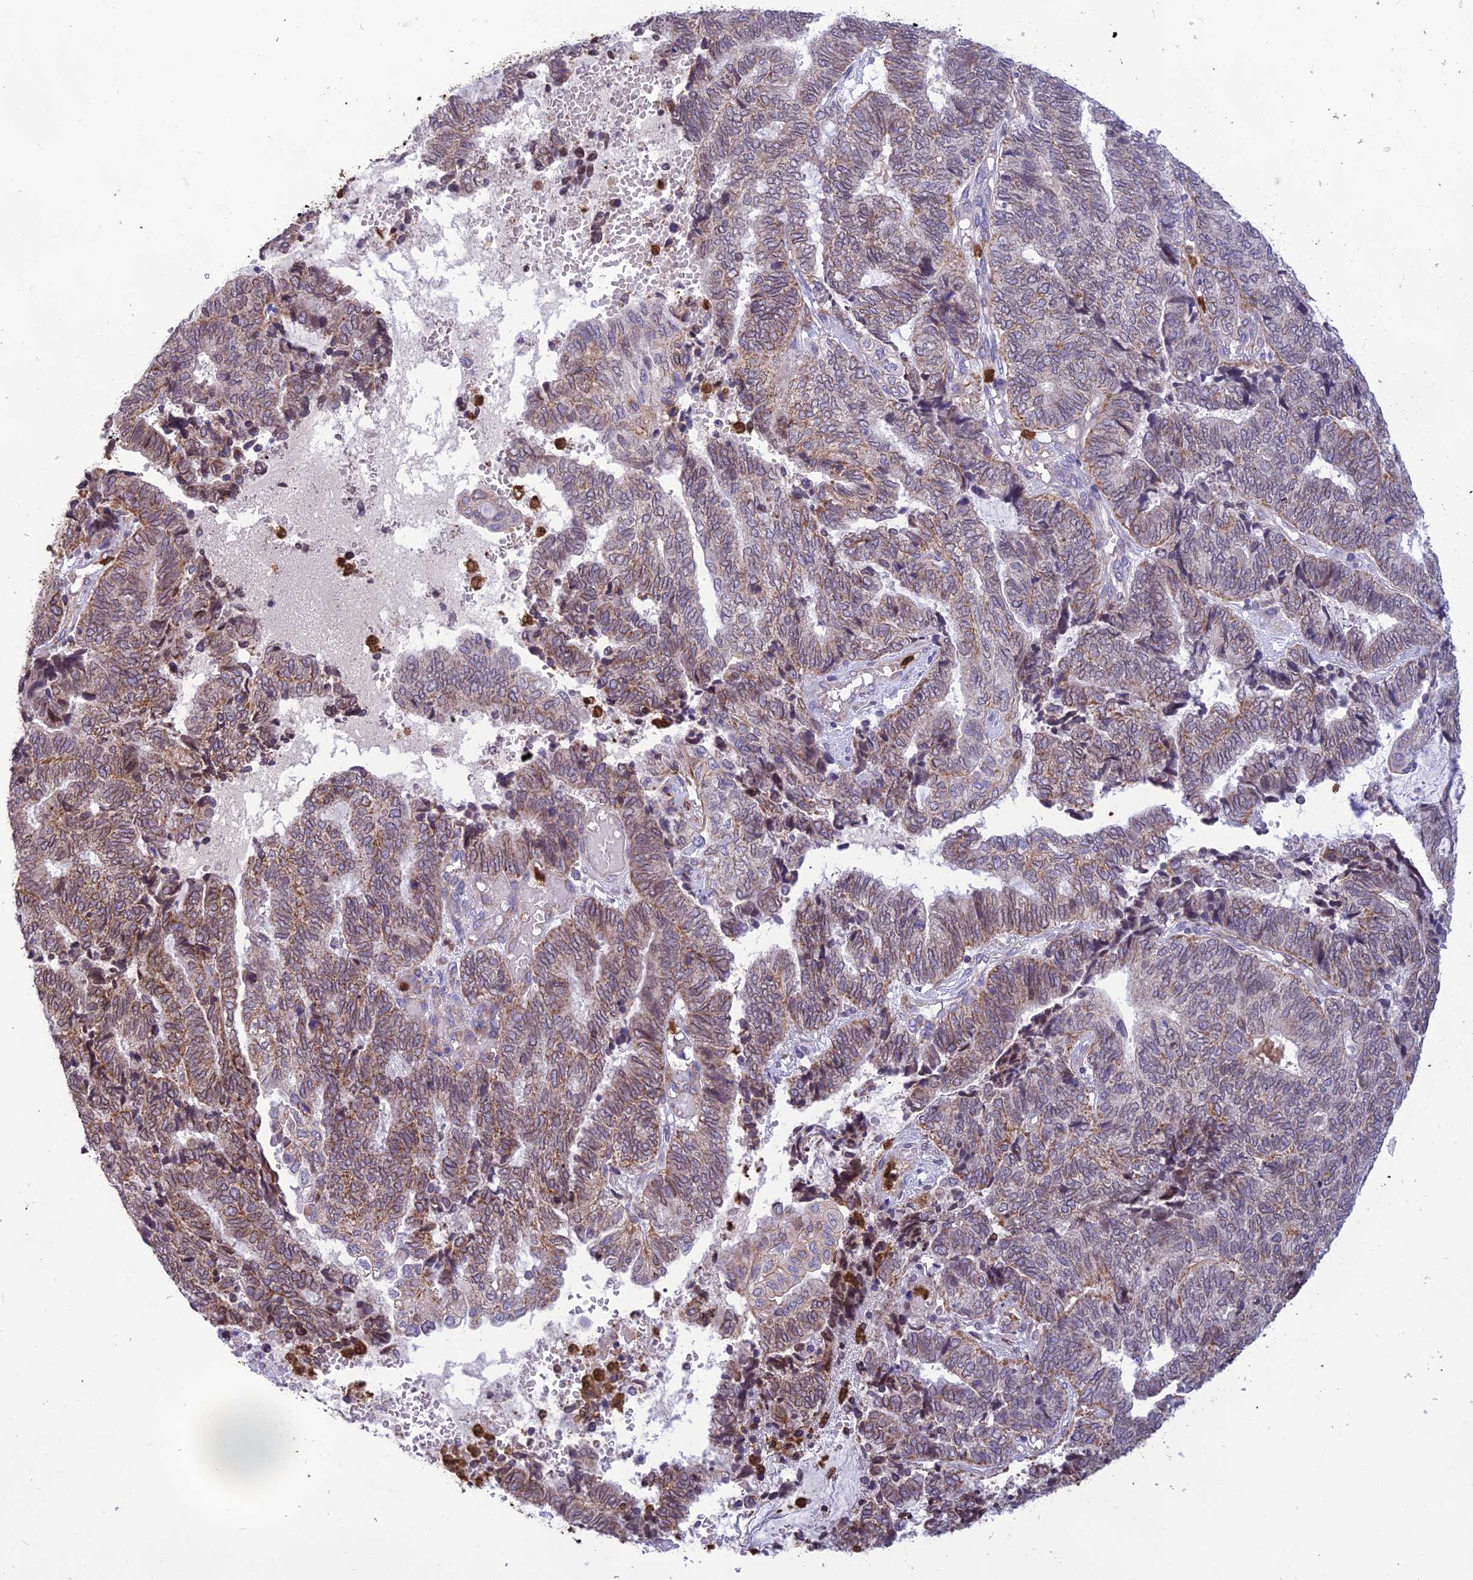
{"staining": {"intensity": "moderate", "quantity": "<25%", "location": "cytoplasmic/membranous"}, "tissue": "endometrial cancer", "cell_type": "Tumor cells", "image_type": "cancer", "snomed": [{"axis": "morphology", "description": "Adenocarcinoma, NOS"}, {"axis": "topography", "description": "Uterus"}, {"axis": "topography", "description": "Endometrium"}], "caption": "Endometrial cancer tissue exhibits moderate cytoplasmic/membranous staining in about <25% of tumor cells", "gene": "PKHD1L1", "patient": {"sex": "female", "age": 70}}